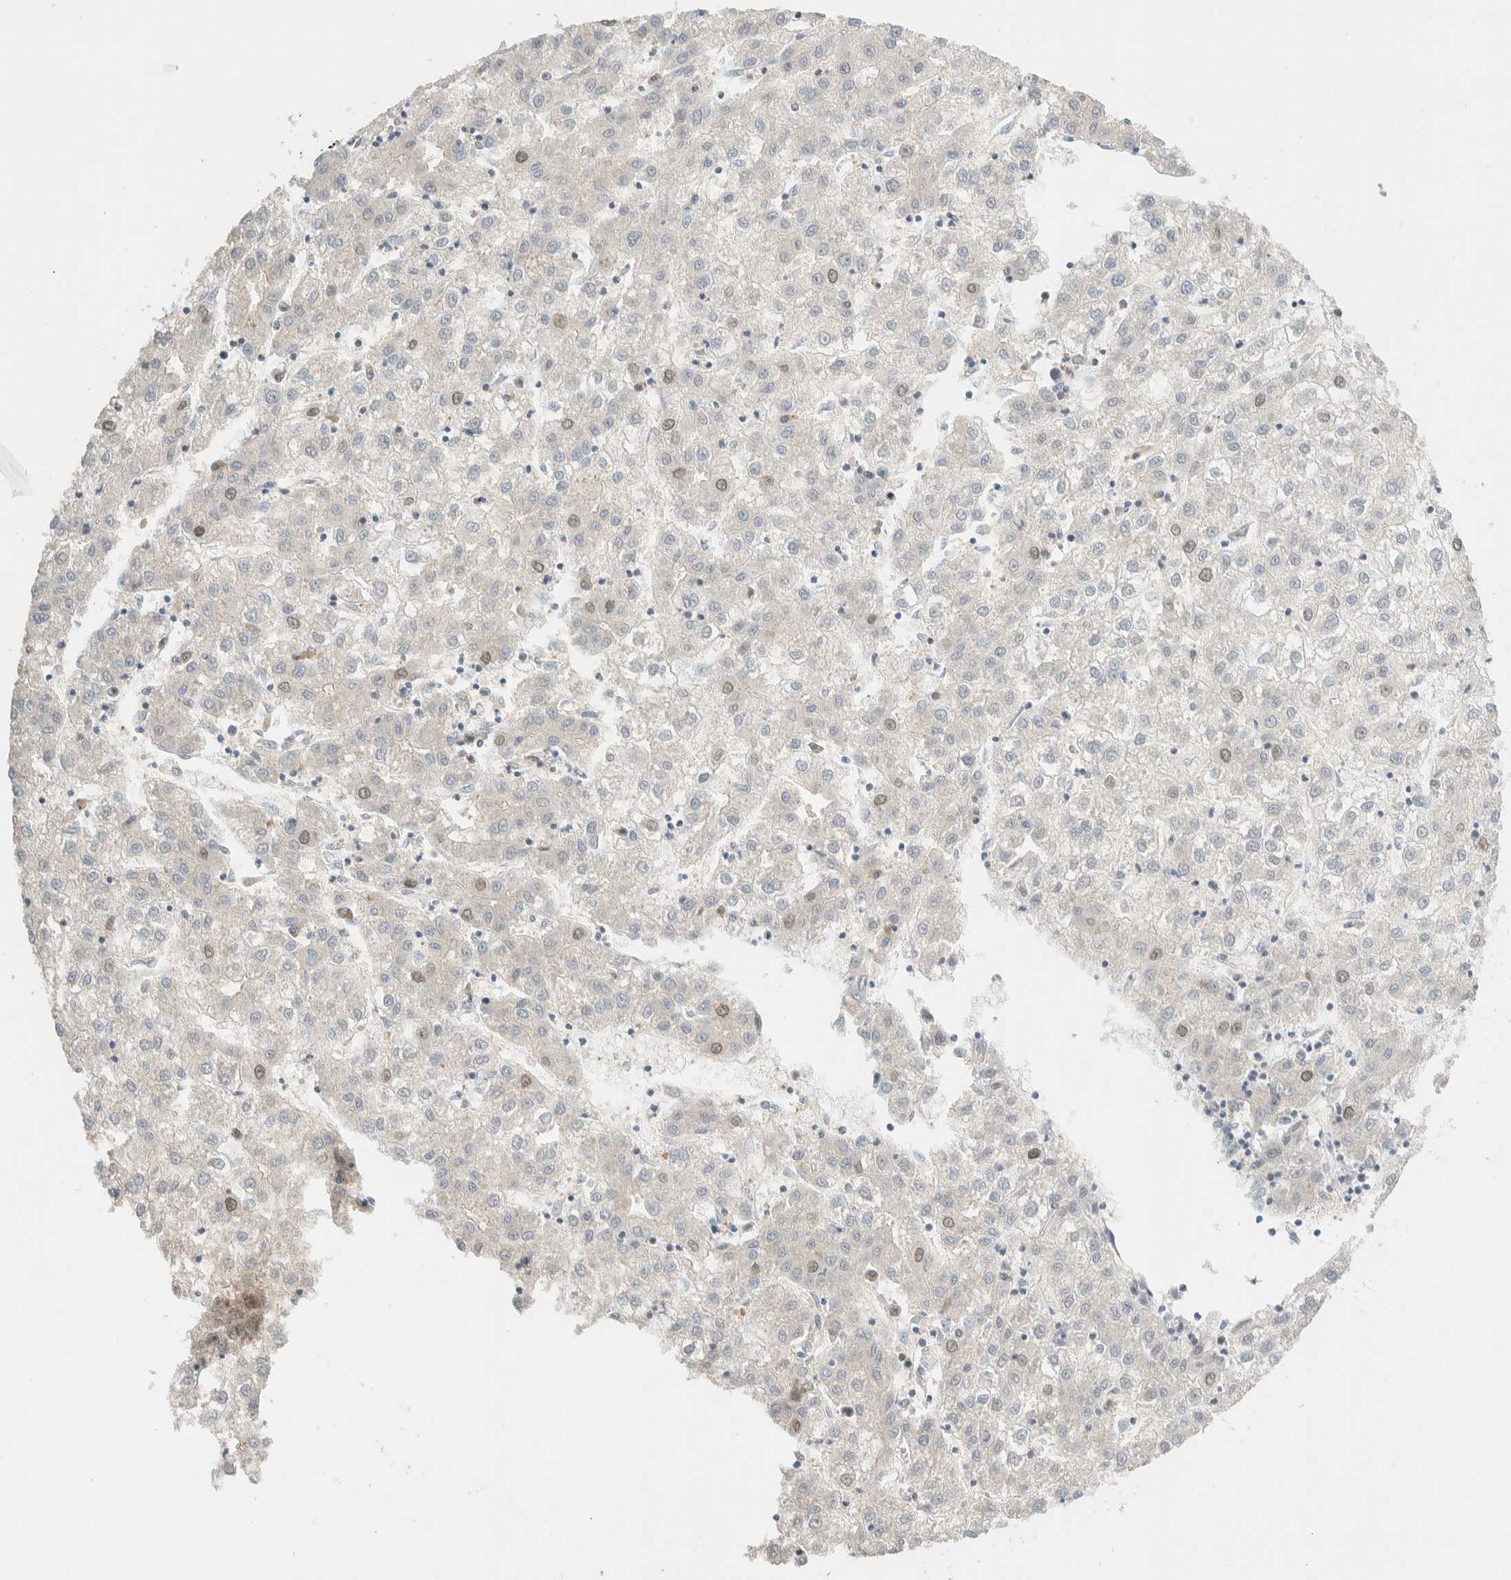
{"staining": {"intensity": "negative", "quantity": "none", "location": "none"}, "tissue": "liver cancer", "cell_type": "Tumor cells", "image_type": "cancer", "snomed": [{"axis": "morphology", "description": "Carcinoma, Hepatocellular, NOS"}, {"axis": "topography", "description": "Liver"}], "caption": "Immunohistochemistry (IHC) of hepatocellular carcinoma (liver) shows no positivity in tumor cells. (DAB immunohistochemistry, high magnification).", "gene": "ARFGEF1", "patient": {"sex": "male", "age": 72}}